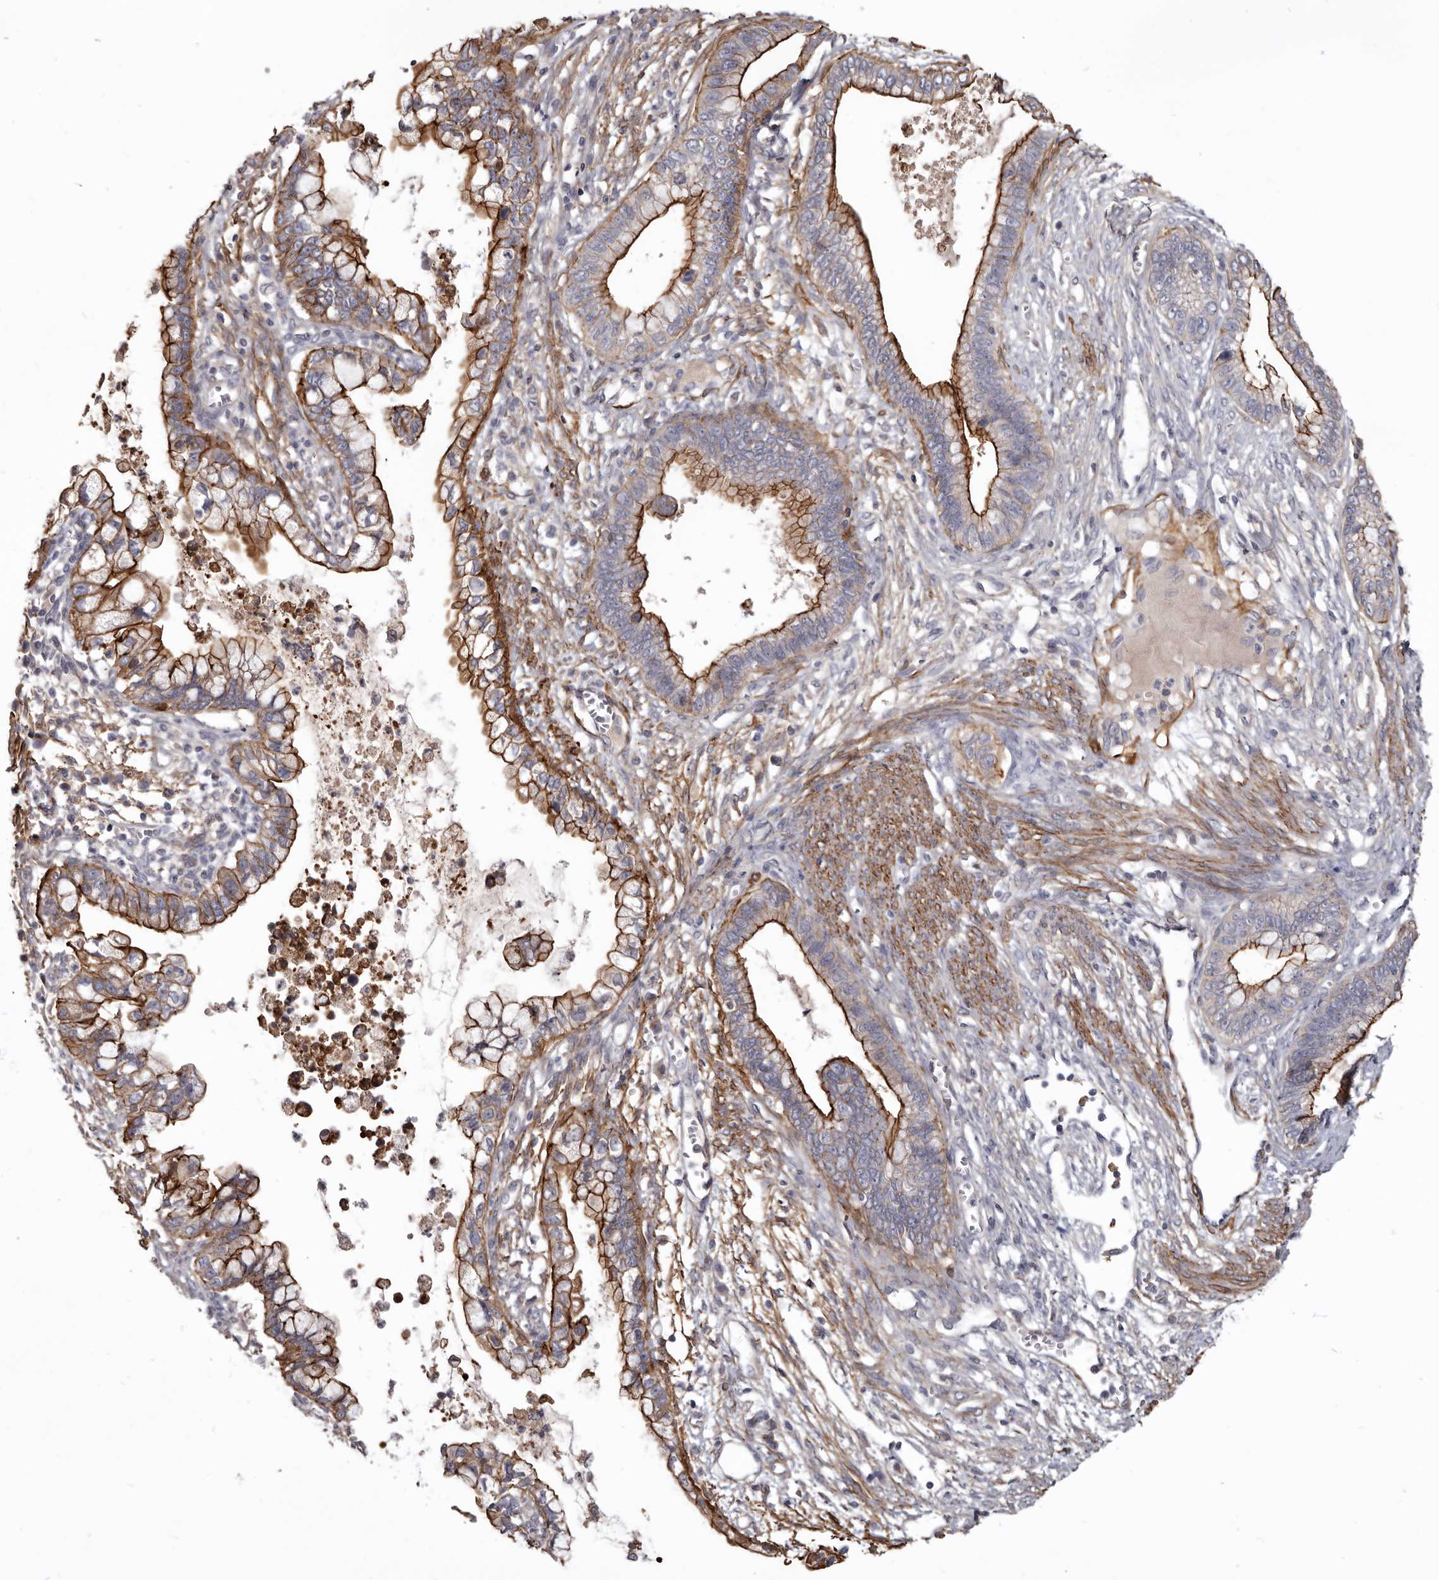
{"staining": {"intensity": "strong", "quantity": ">75%", "location": "cytoplasmic/membranous"}, "tissue": "cervical cancer", "cell_type": "Tumor cells", "image_type": "cancer", "snomed": [{"axis": "morphology", "description": "Adenocarcinoma, NOS"}, {"axis": "topography", "description": "Cervix"}], "caption": "Brown immunohistochemical staining in adenocarcinoma (cervical) shows strong cytoplasmic/membranous expression in approximately >75% of tumor cells.", "gene": "CGN", "patient": {"sex": "female", "age": 44}}